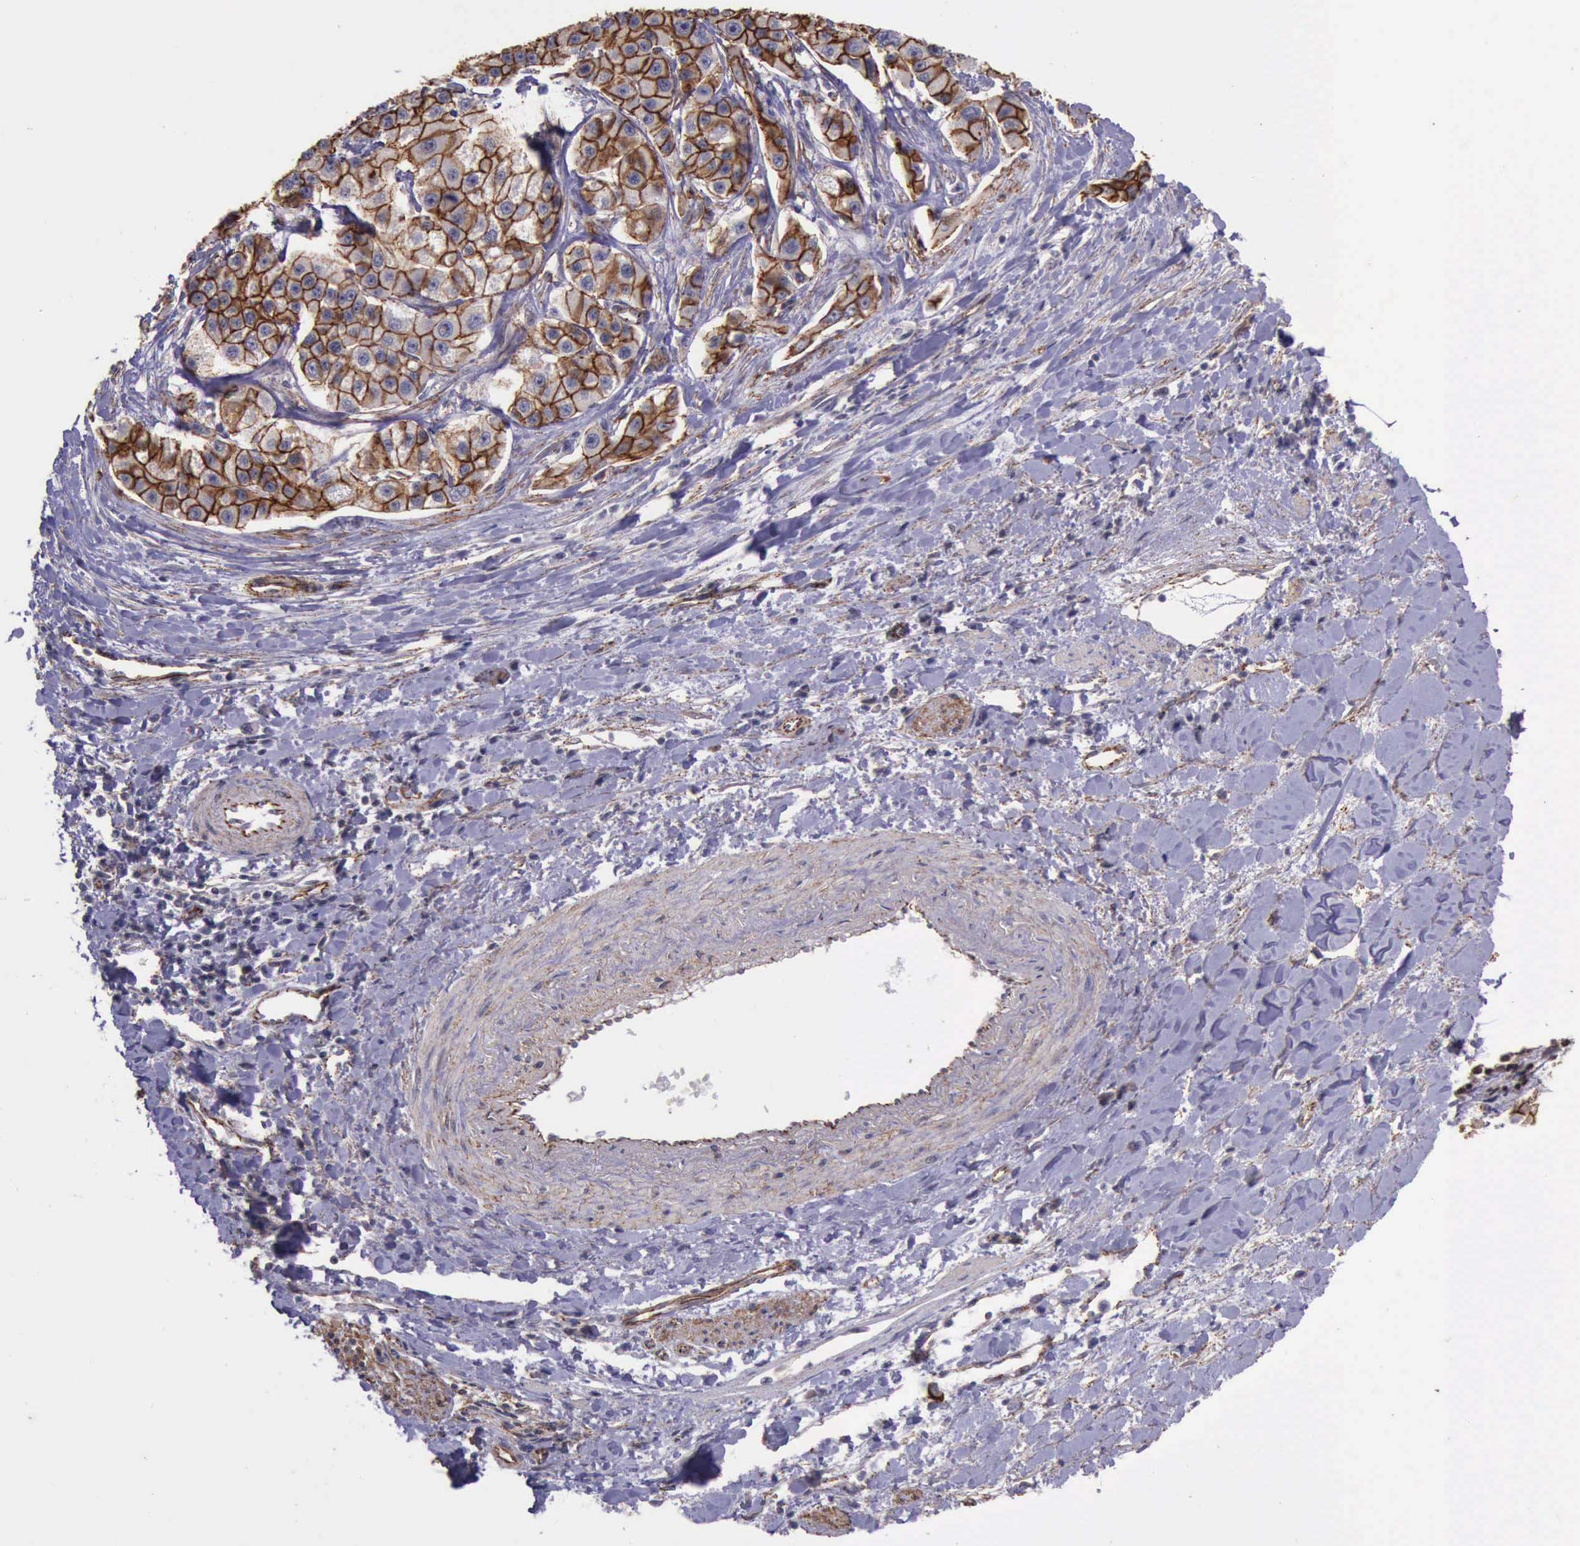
{"staining": {"intensity": "strong", "quantity": ">75%", "location": "cytoplasmic/membranous"}, "tissue": "liver cancer", "cell_type": "Tumor cells", "image_type": "cancer", "snomed": [{"axis": "morphology", "description": "Carcinoma, Hepatocellular, NOS"}, {"axis": "topography", "description": "Liver"}], "caption": "About >75% of tumor cells in human liver hepatocellular carcinoma exhibit strong cytoplasmic/membranous protein expression as visualized by brown immunohistochemical staining.", "gene": "CTNNB1", "patient": {"sex": "female", "age": 85}}